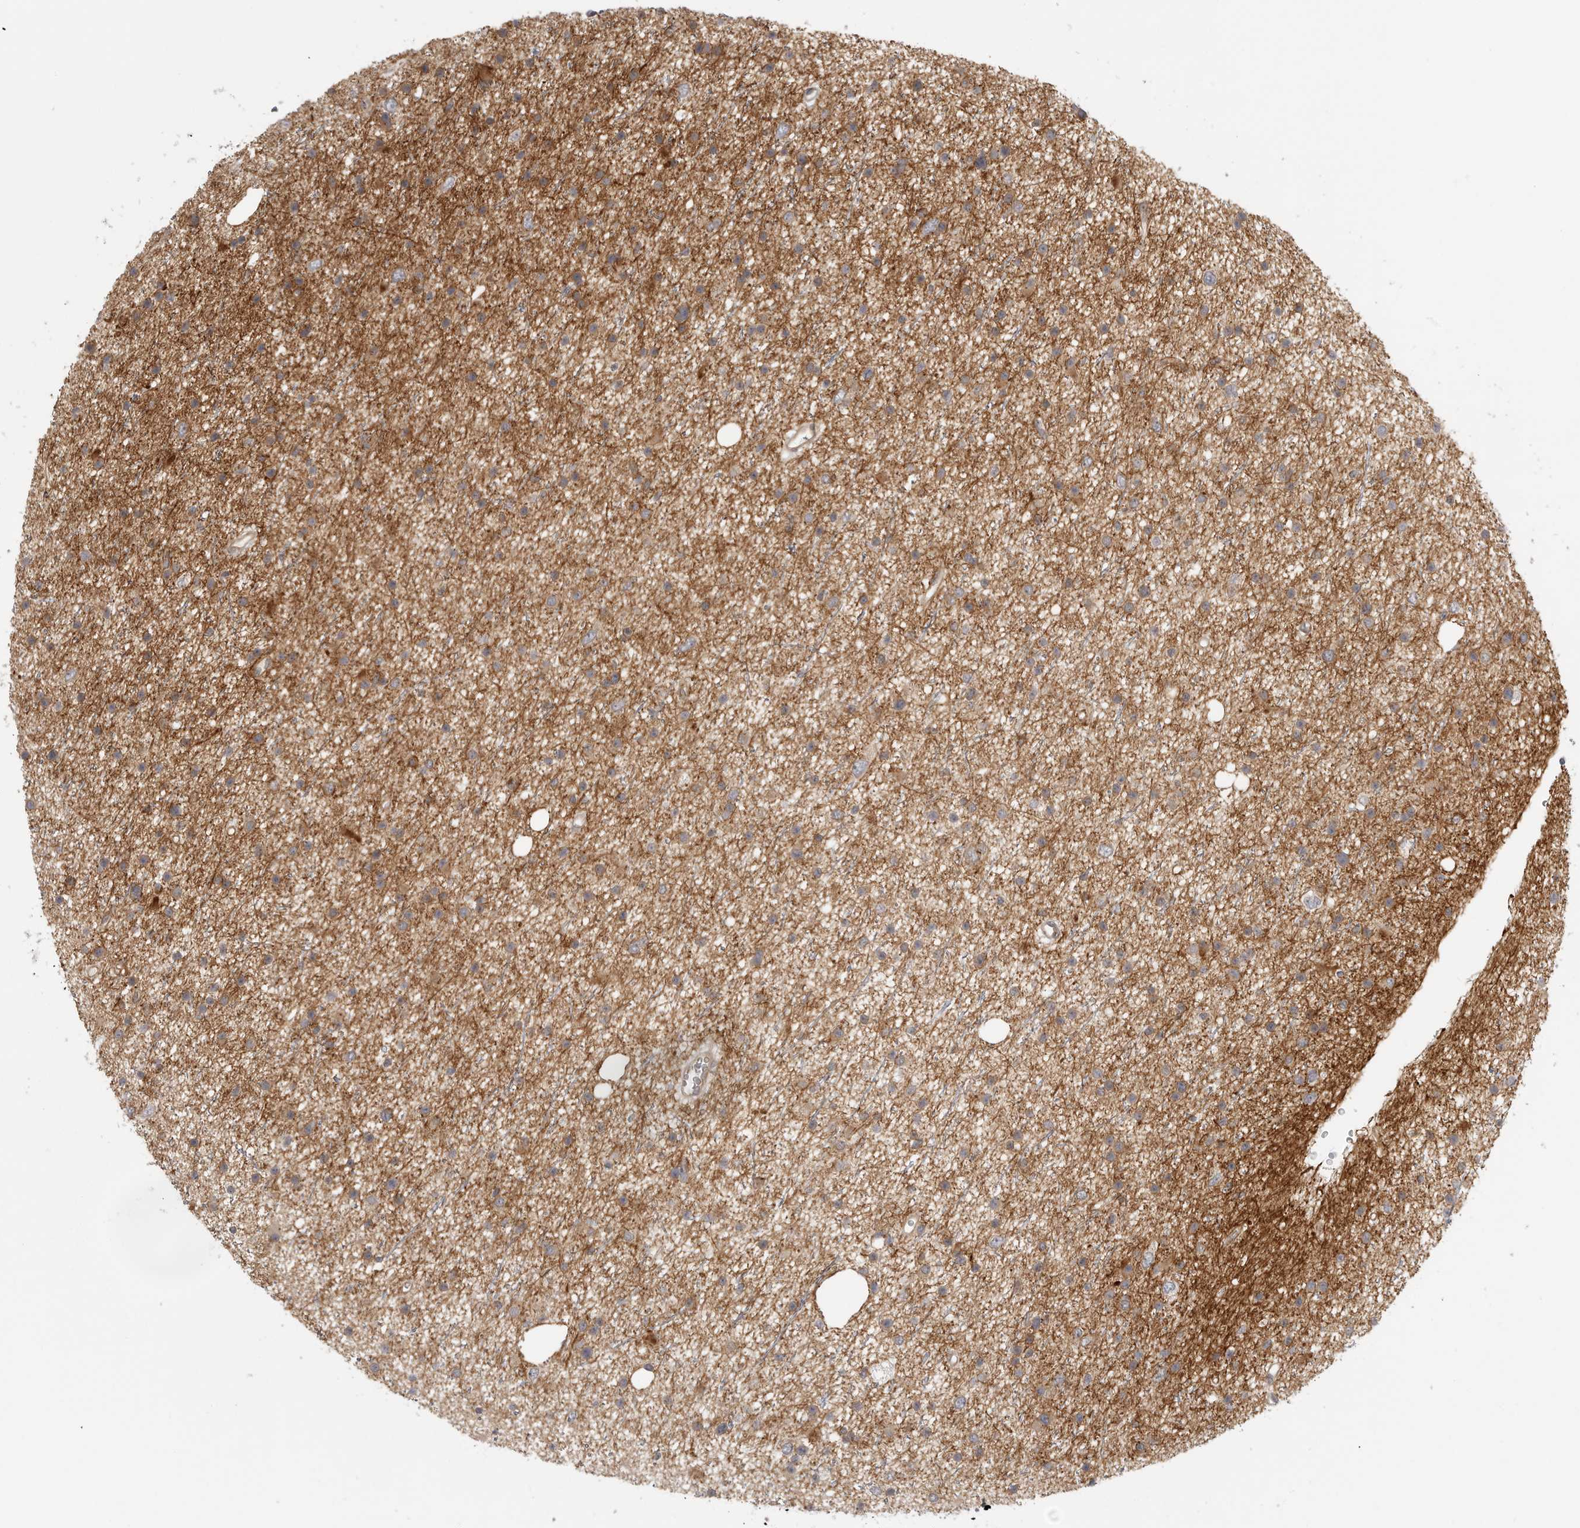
{"staining": {"intensity": "moderate", "quantity": ">75%", "location": "cytoplasmic/membranous"}, "tissue": "glioma", "cell_type": "Tumor cells", "image_type": "cancer", "snomed": [{"axis": "morphology", "description": "Glioma, malignant, Low grade"}, {"axis": "topography", "description": "Cerebral cortex"}], "caption": "A medium amount of moderate cytoplasmic/membranous expression is present in about >75% of tumor cells in glioma tissue.", "gene": "CCPG1", "patient": {"sex": "female", "age": 39}}